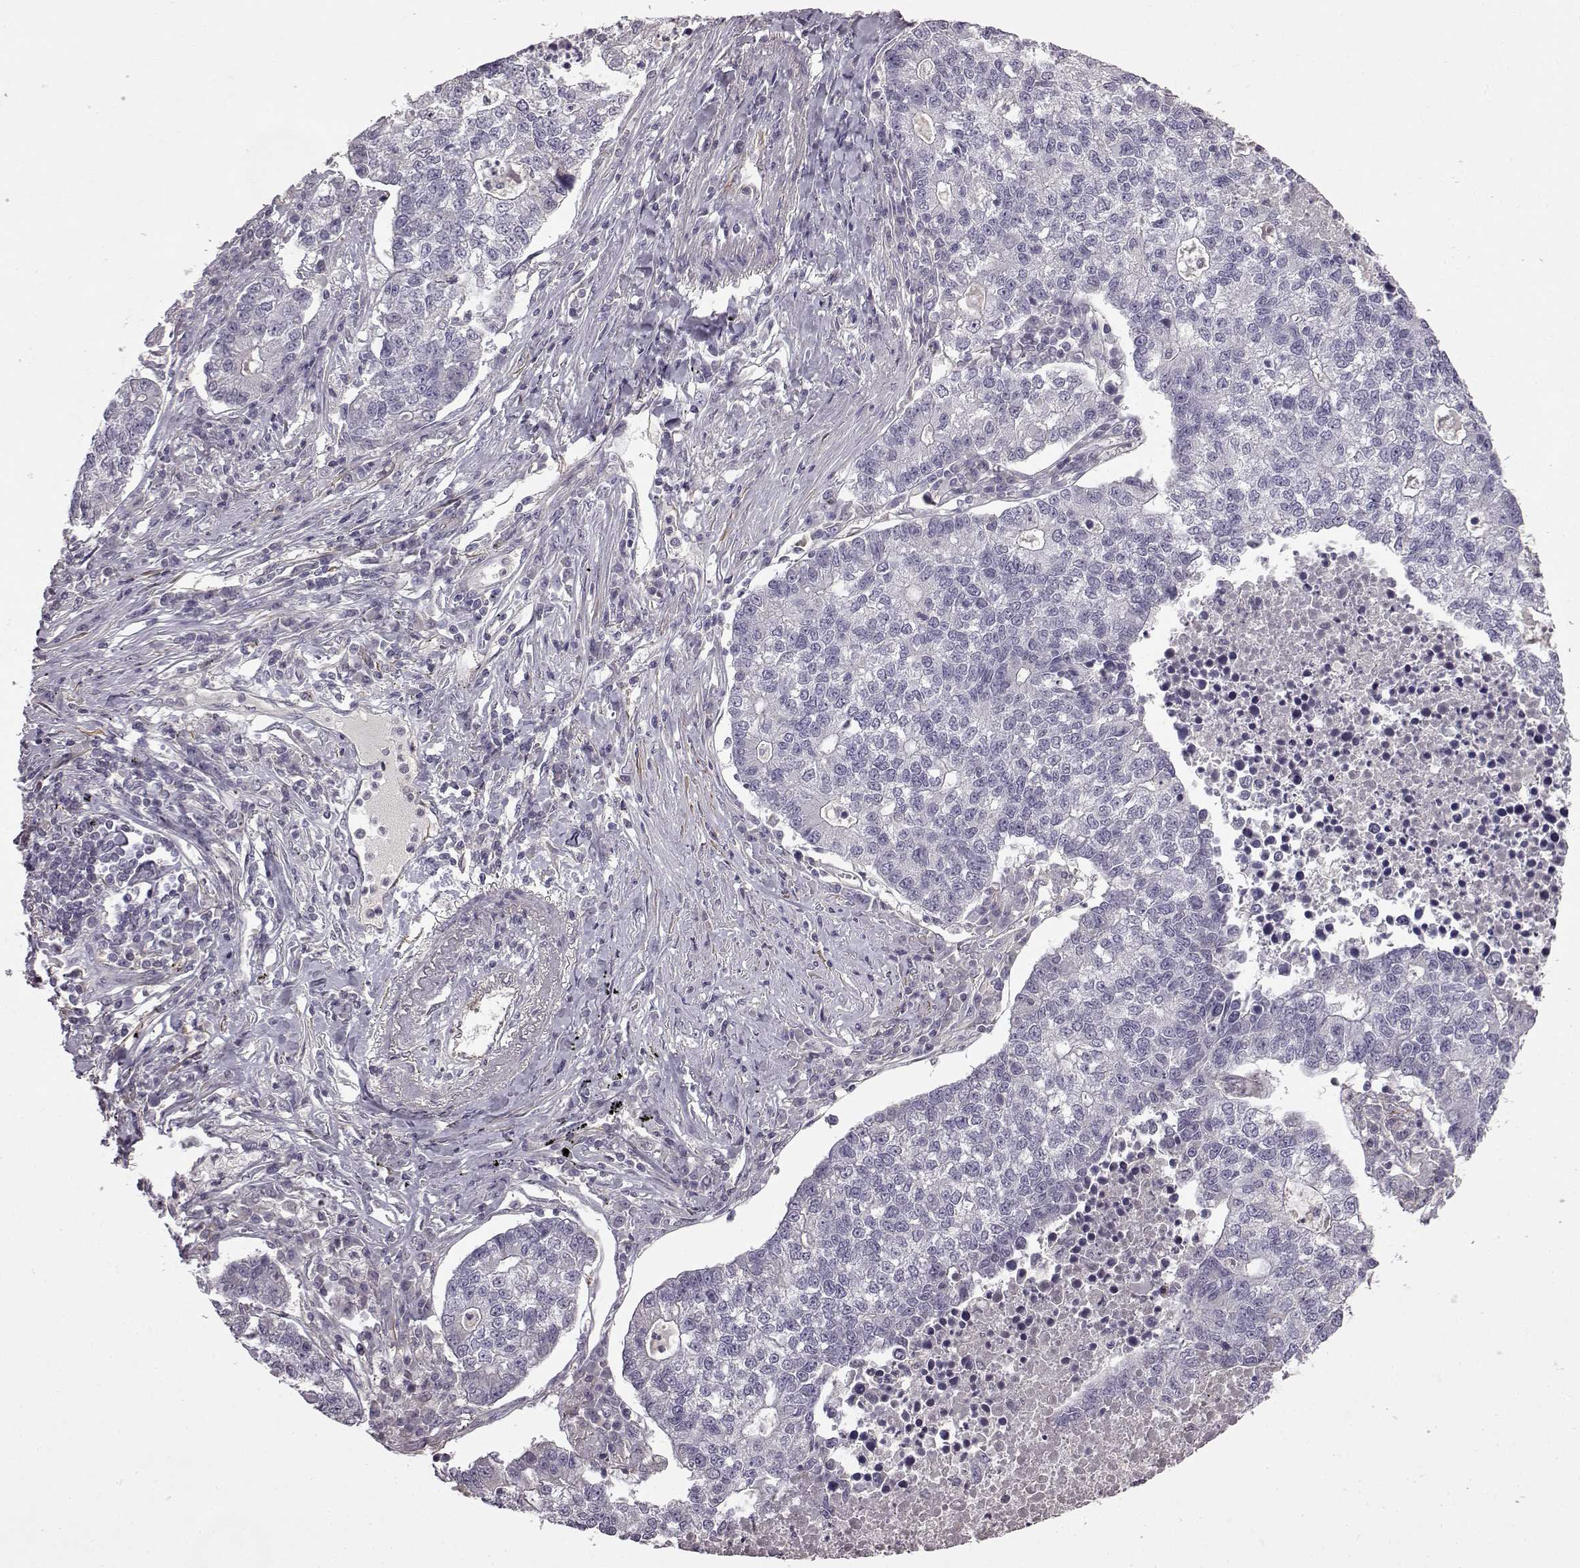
{"staining": {"intensity": "negative", "quantity": "none", "location": "none"}, "tissue": "lung cancer", "cell_type": "Tumor cells", "image_type": "cancer", "snomed": [{"axis": "morphology", "description": "Adenocarcinoma, NOS"}, {"axis": "topography", "description": "Lung"}], "caption": "There is no significant staining in tumor cells of lung cancer (adenocarcinoma). (DAB IHC with hematoxylin counter stain).", "gene": "KRT85", "patient": {"sex": "male", "age": 57}}